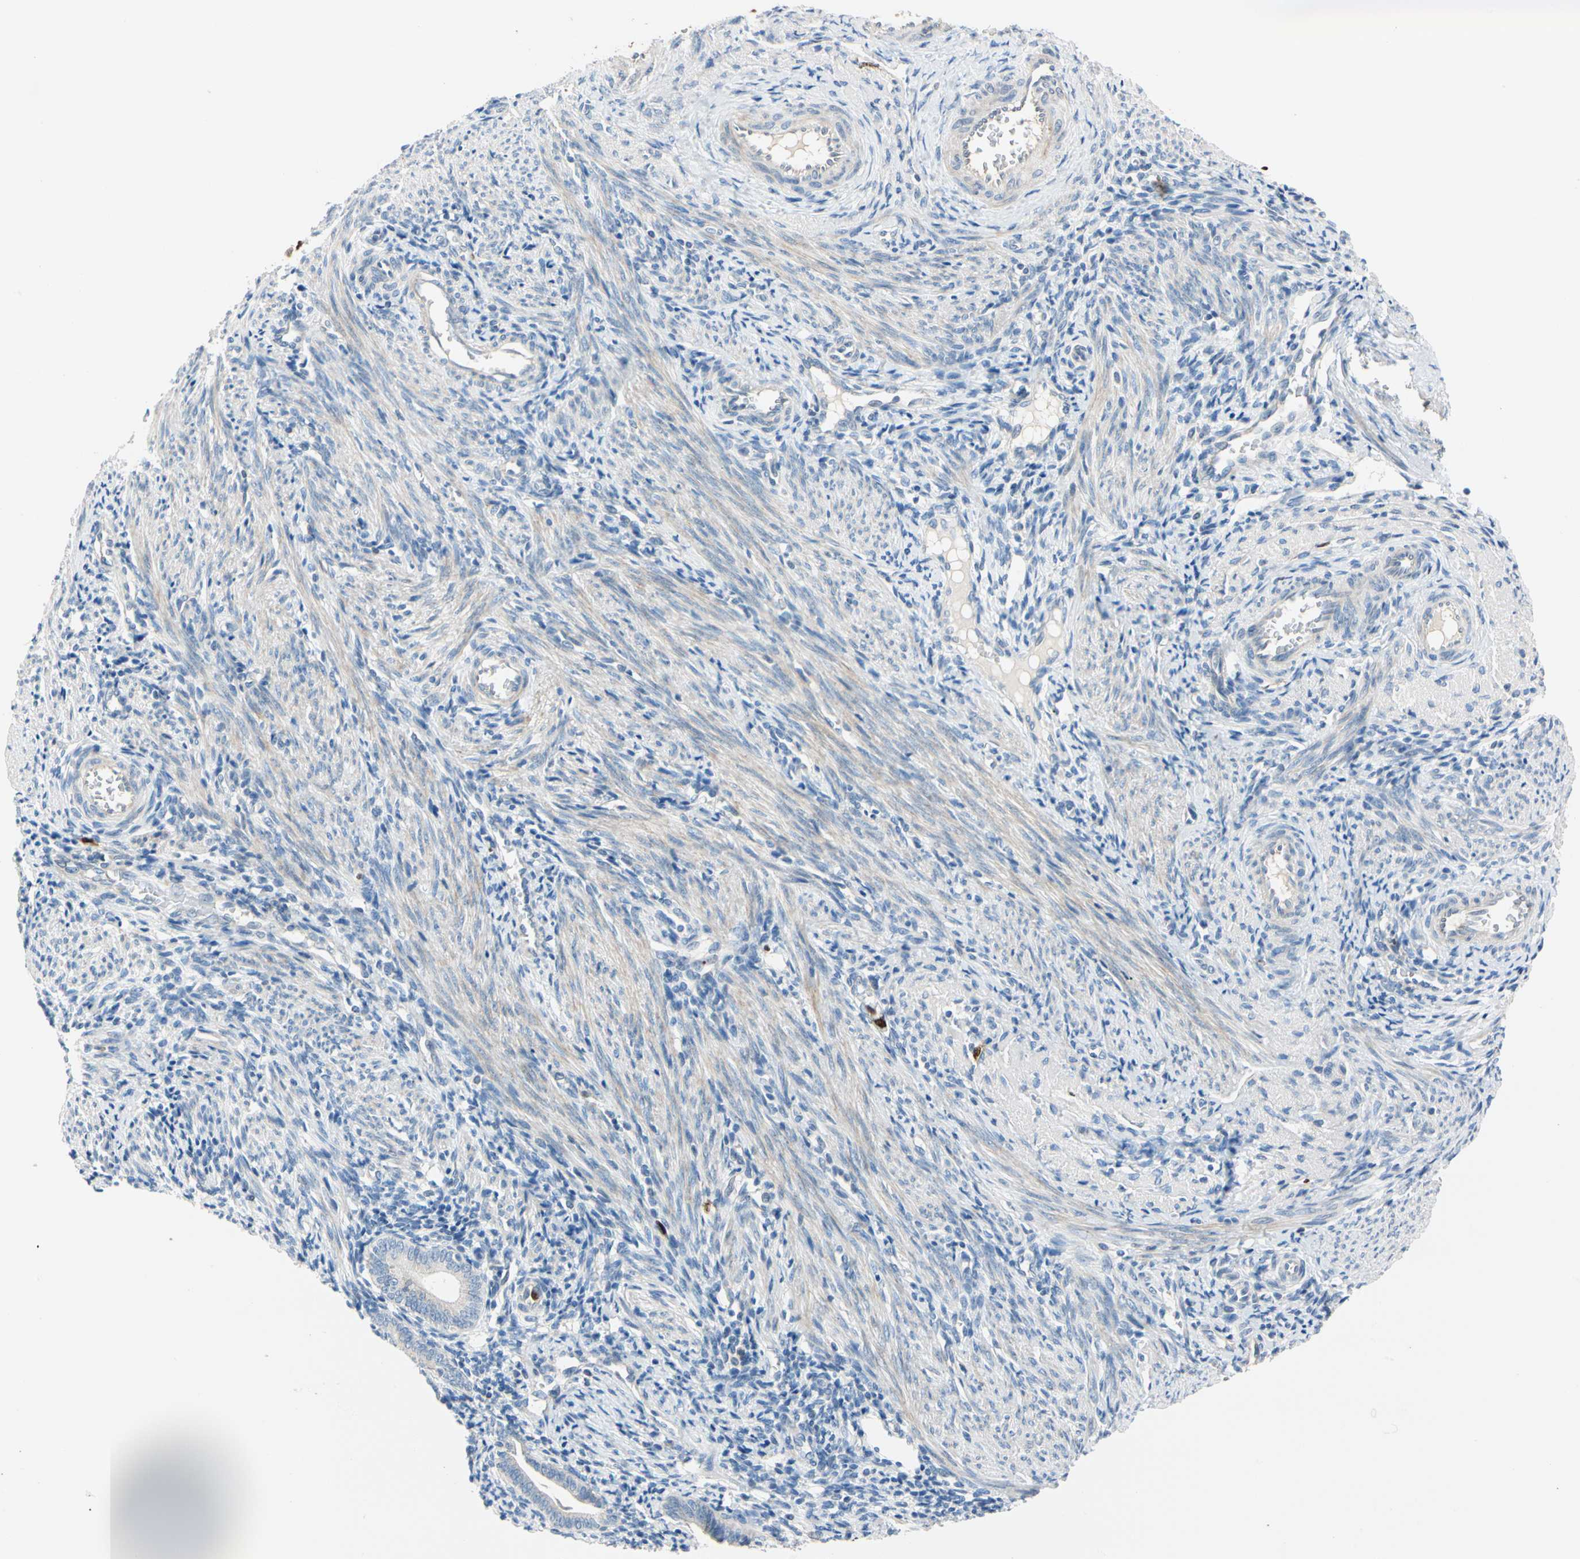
{"staining": {"intensity": "negative", "quantity": "none", "location": "none"}, "tissue": "endometrium", "cell_type": "Cells in endometrial stroma", "image_type": "normal", "snomed": [{"axis": "morphology", "description": "Normal tissue, NOS"}, {"axis": "topography", "description": "Uterus"}, {"axis": "topography", "description": "Endometrium"}], "caption": "Photomicrograph shows no protein staining in cells in endometrial stroma of normal endometrium.", "gene": "TRAF5", "patient": {"sex": "female", "age": 33}}